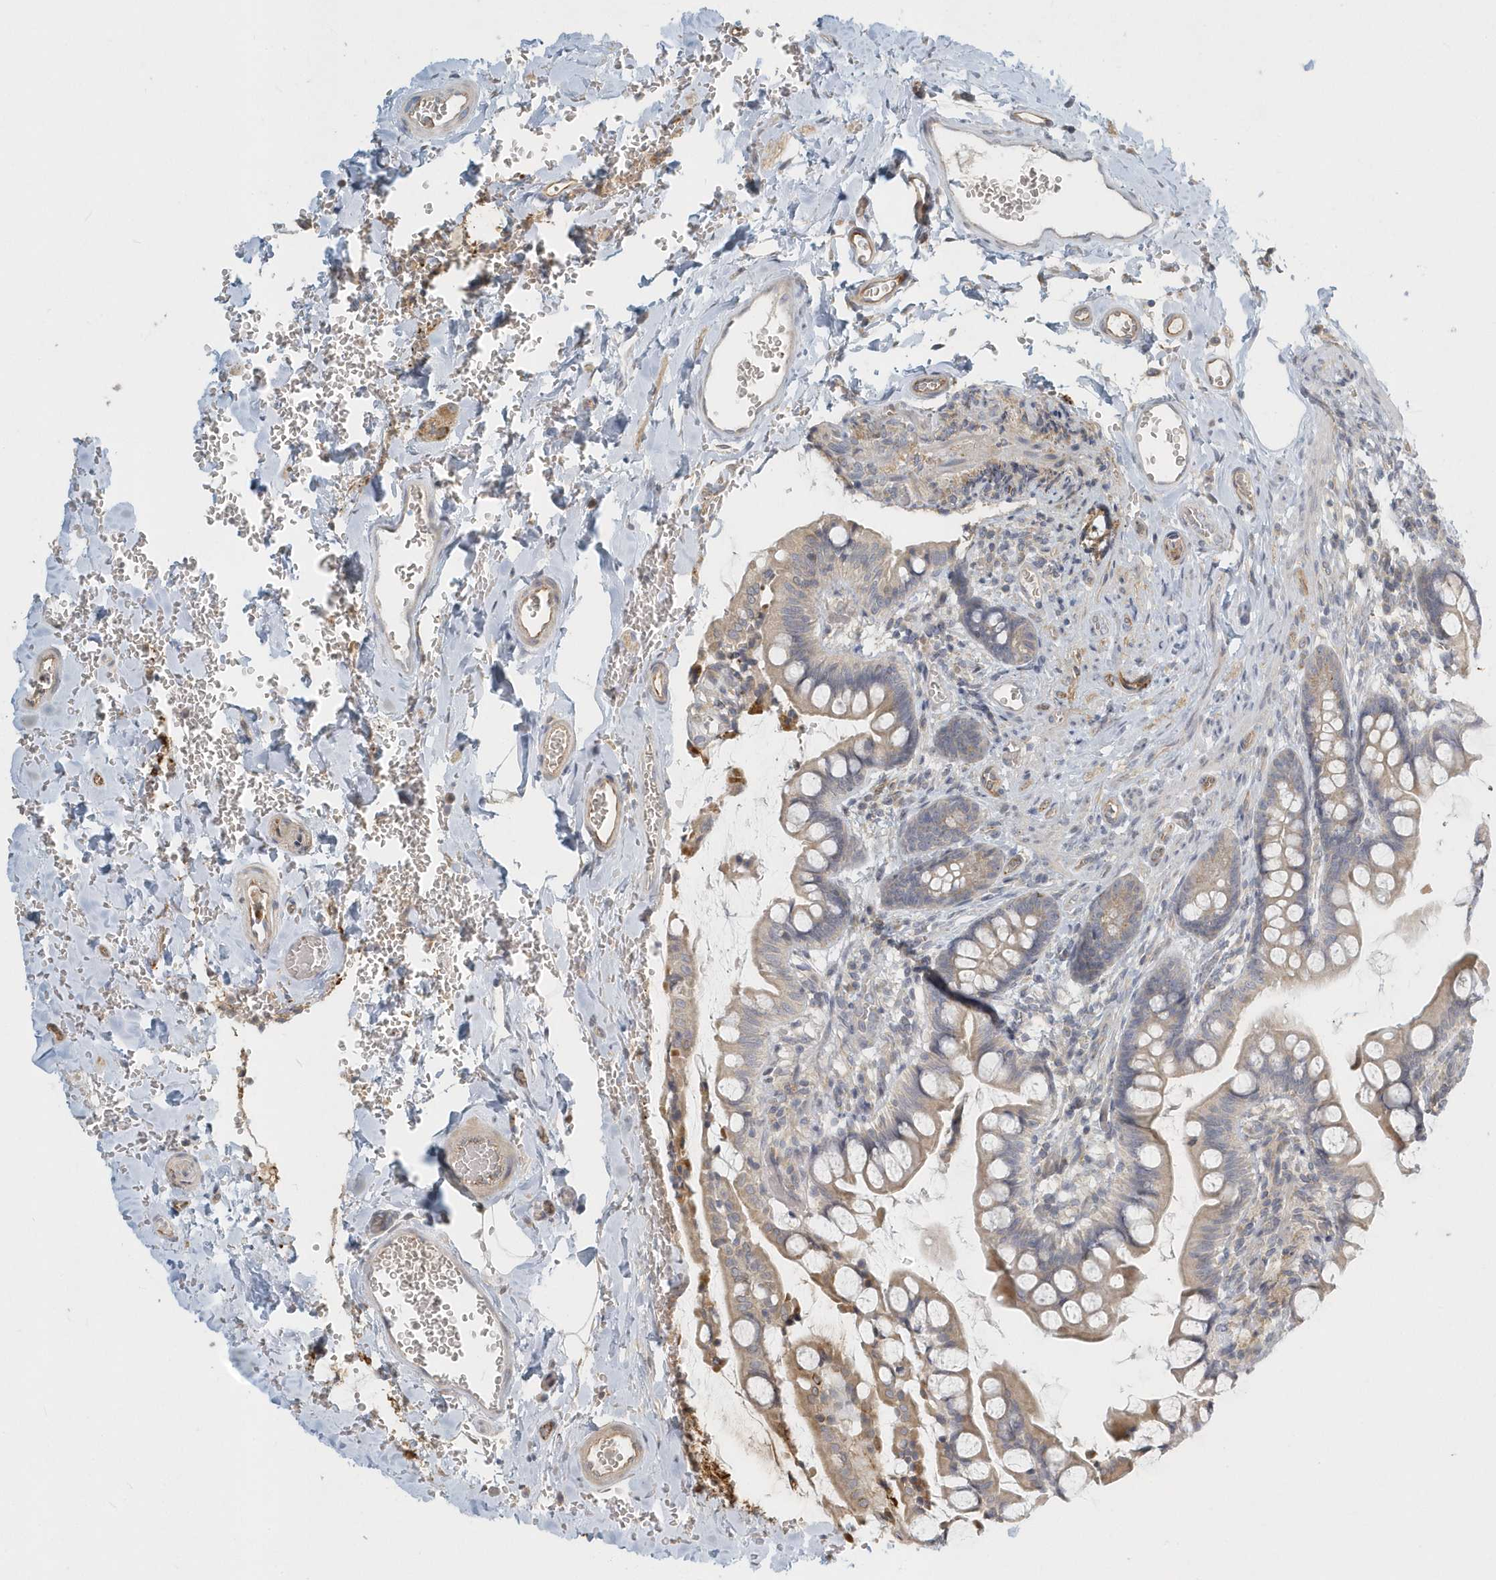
{"staining": {"intensity": "moderate", "quantity": ">75%", "location": "cytoplasmic/membranous"}, "tissue": "small intestine", "cell_type": "Glandular cells", "image_type": "normal", "snomed": [{"axis": "morphology", "description": "Normal tissue, NOS"}, {"axis": "topography", "description": "Small intestine"}], "caption": "Immunohistochemical staining of benign human small intestine demonstrates >75% levels of moderate cytoplasmic/membranous protein positivity in approximately >75% of glandular cells. The staining is performed using DAB (3,3'-diaminobenzidine) brown chromogen to label protein expression. The nuclei are counter-stained blue using hematoxylin.", "gene": "NAPB", "patient": {"sex": "male", "age": 52}}